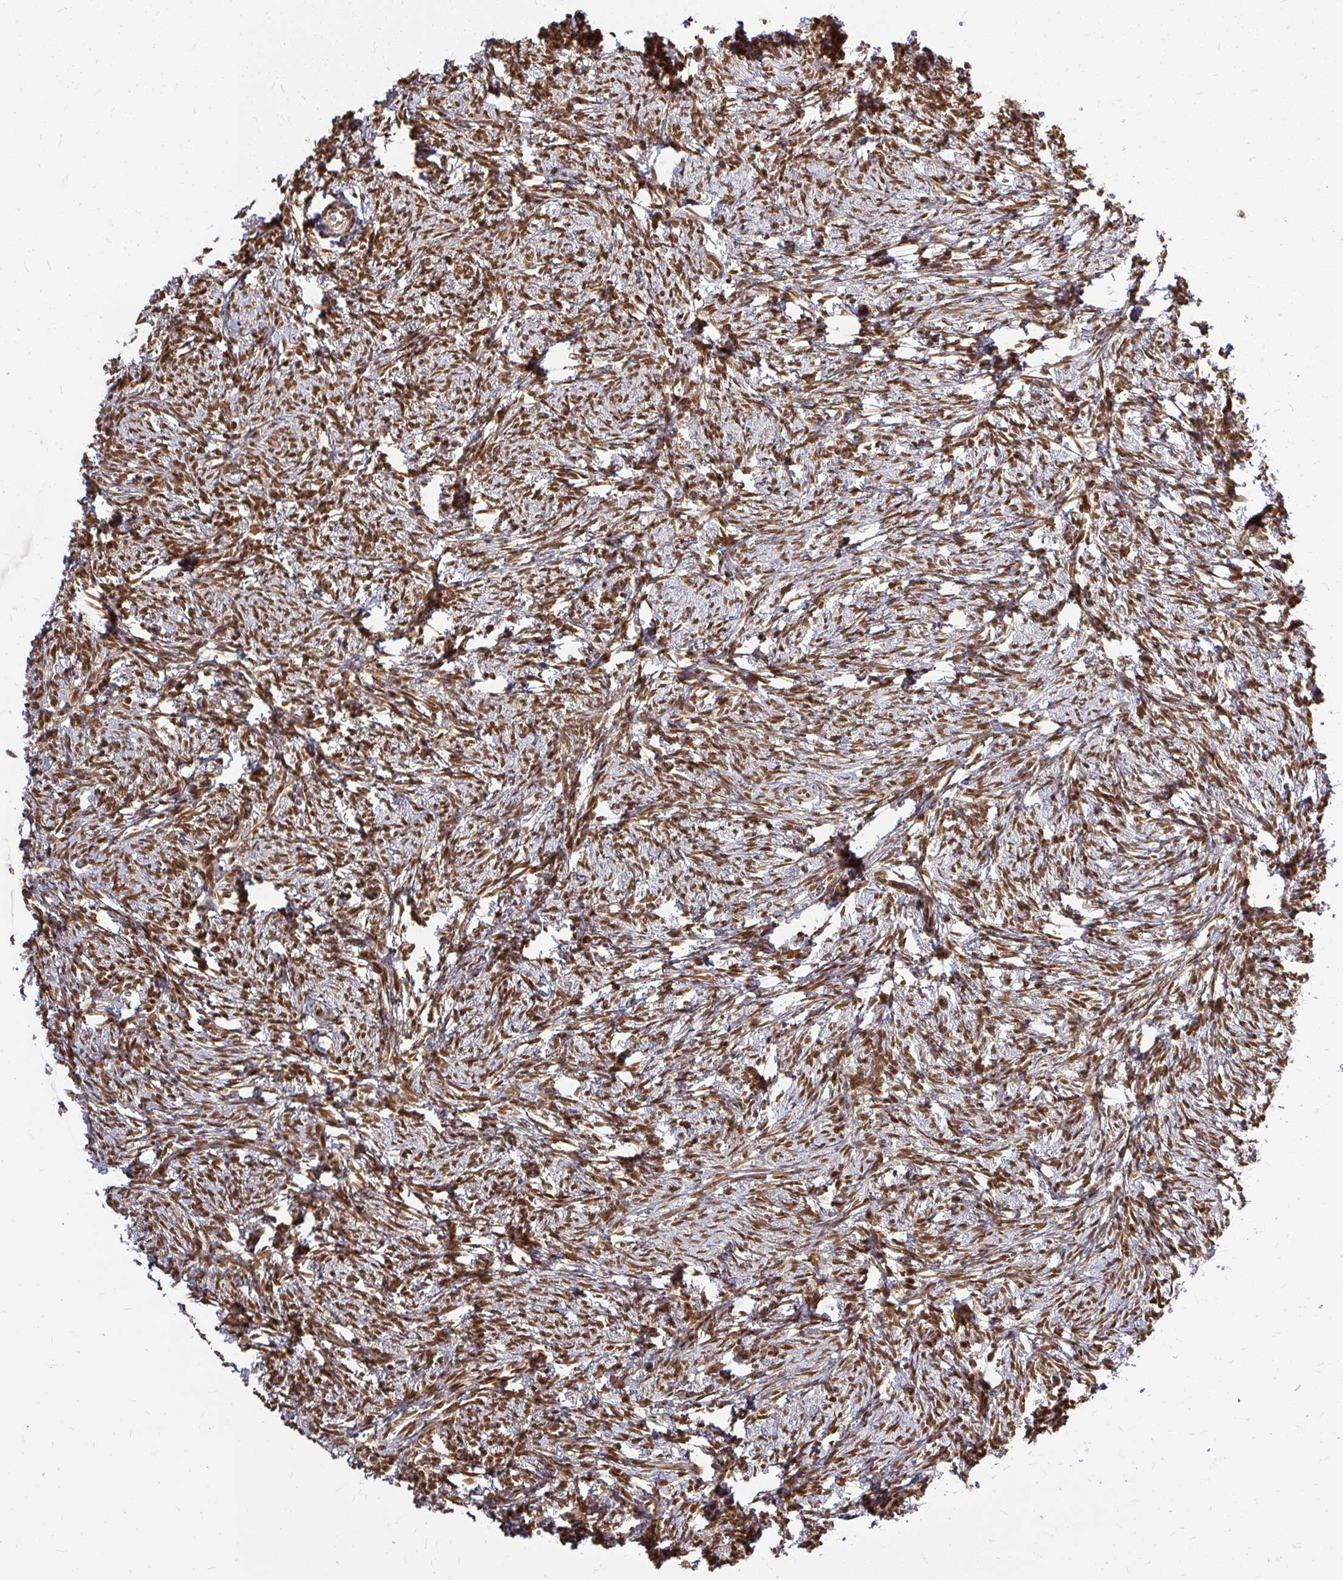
{"staining": {"intensity": "strong", "quantity": ">75%", "location": "cytoplasmic/membranous,nuclear"}, "tissue": "ovary", "cell_type": "Follicle cells", "image_type": "normal", "snomed": [{"axis": "morphology", "description": "Normal tissue, NOS"}, {"axis": "topography", "description": "Ovary"}], "caption": "Immunohistochemical staining of benign human ovary displays >75% levels of strong cytoplasmic/membranous,nuclear protein positivity in about >75% of follicle cells.", "gene": "XPO1", "patient": {"sex": "female", "age": 41}}